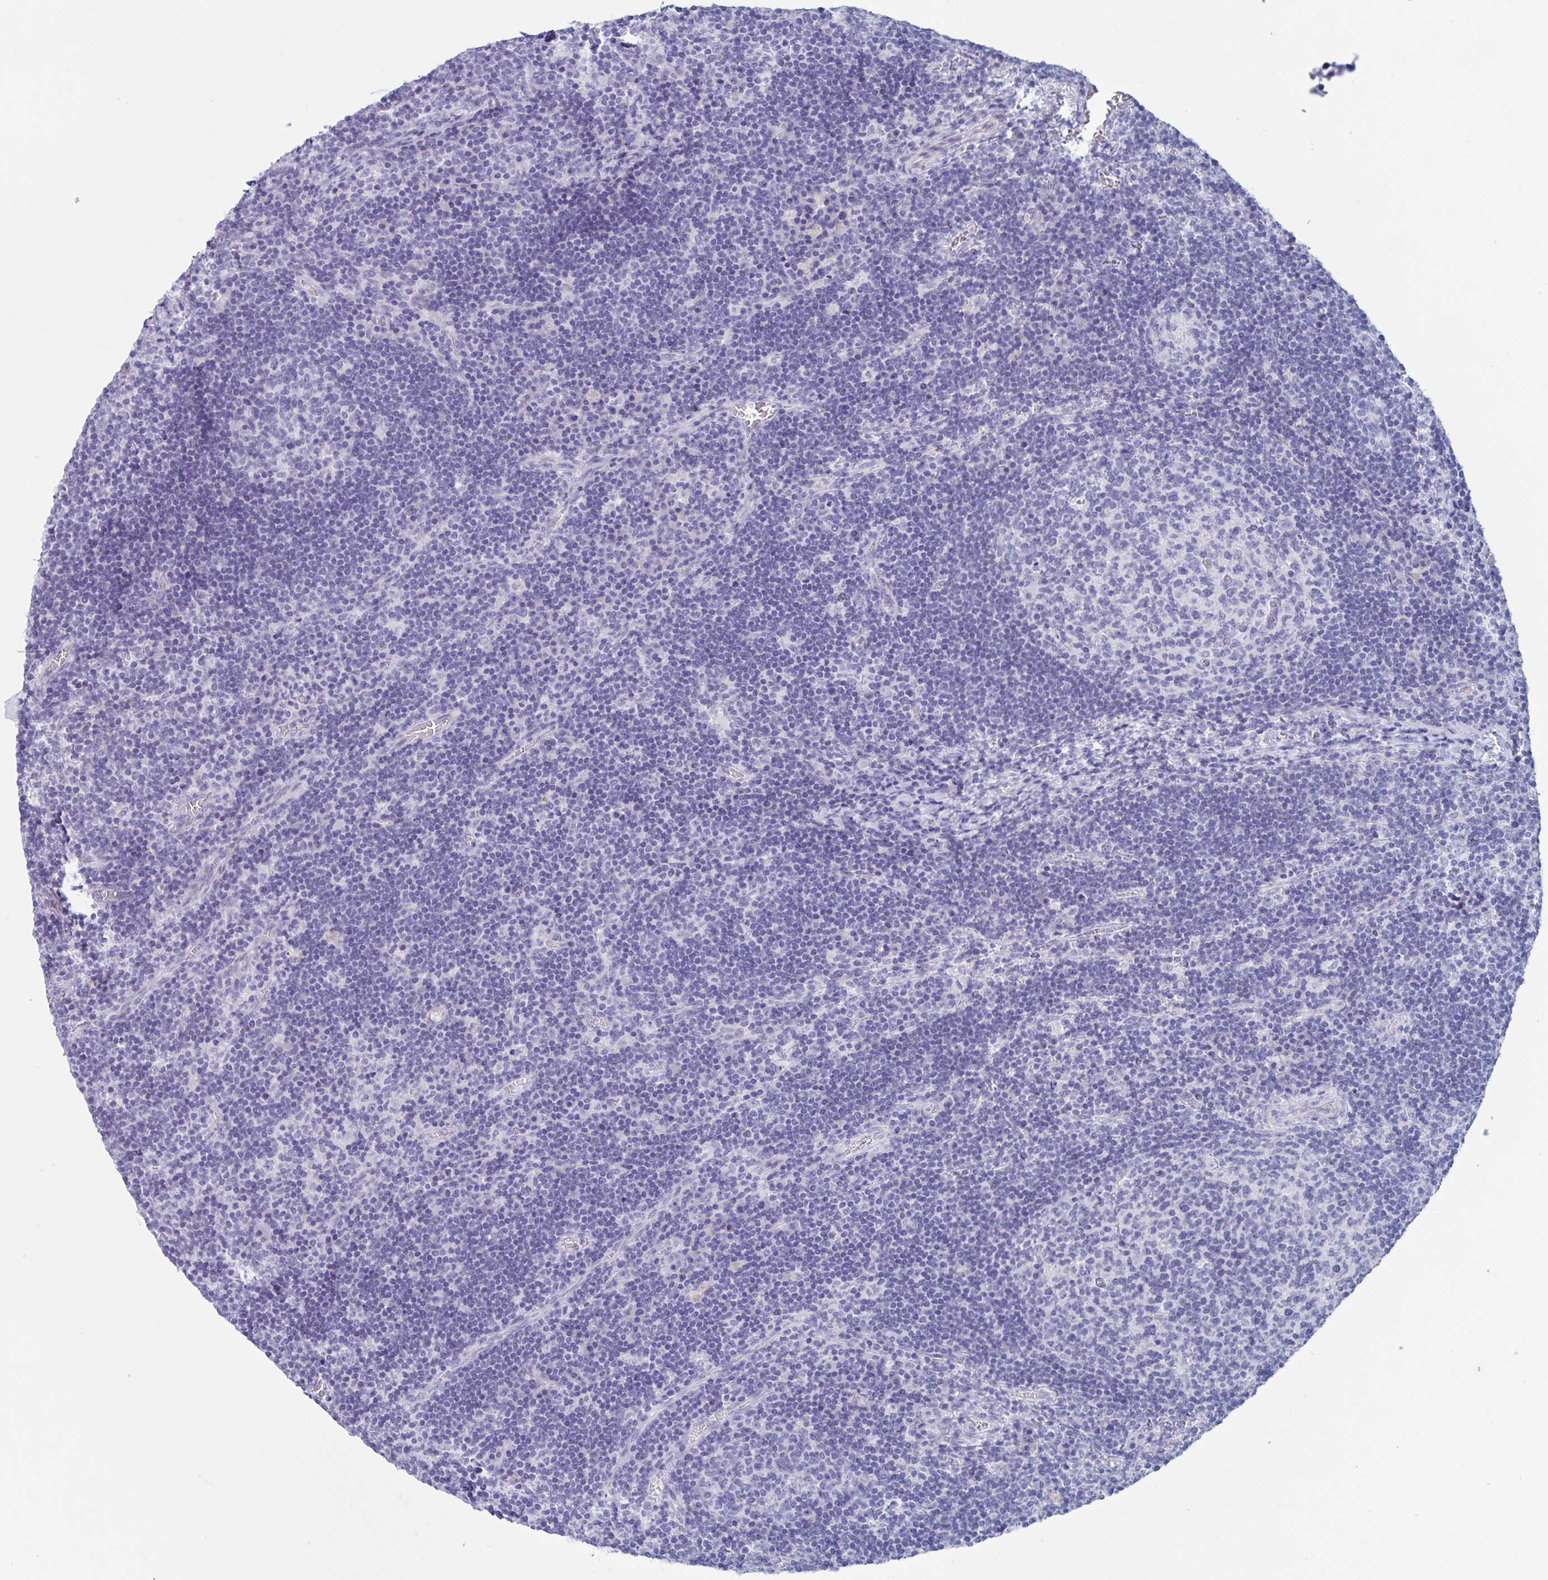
{"staining": {"intensity": "negative", "quantity": "none", "location": "none"}, "tissue": "lymph node", "cell_type": "Germinal center cells", "image_type": "normal", "snomed": [{"axis": "morphology", "description": "Normal tissue, NOS"}, {"axis": "topography", "description": "Lymph node"}], "caption": "Protein analysis of unremarkable lymph node reveals no significant staining in germinal center cells. (Immunohistochemistry, brightfield microscopy, high magnification).", "gene": "ZPBP", "patient": {"sex": "male", "age": 67}}